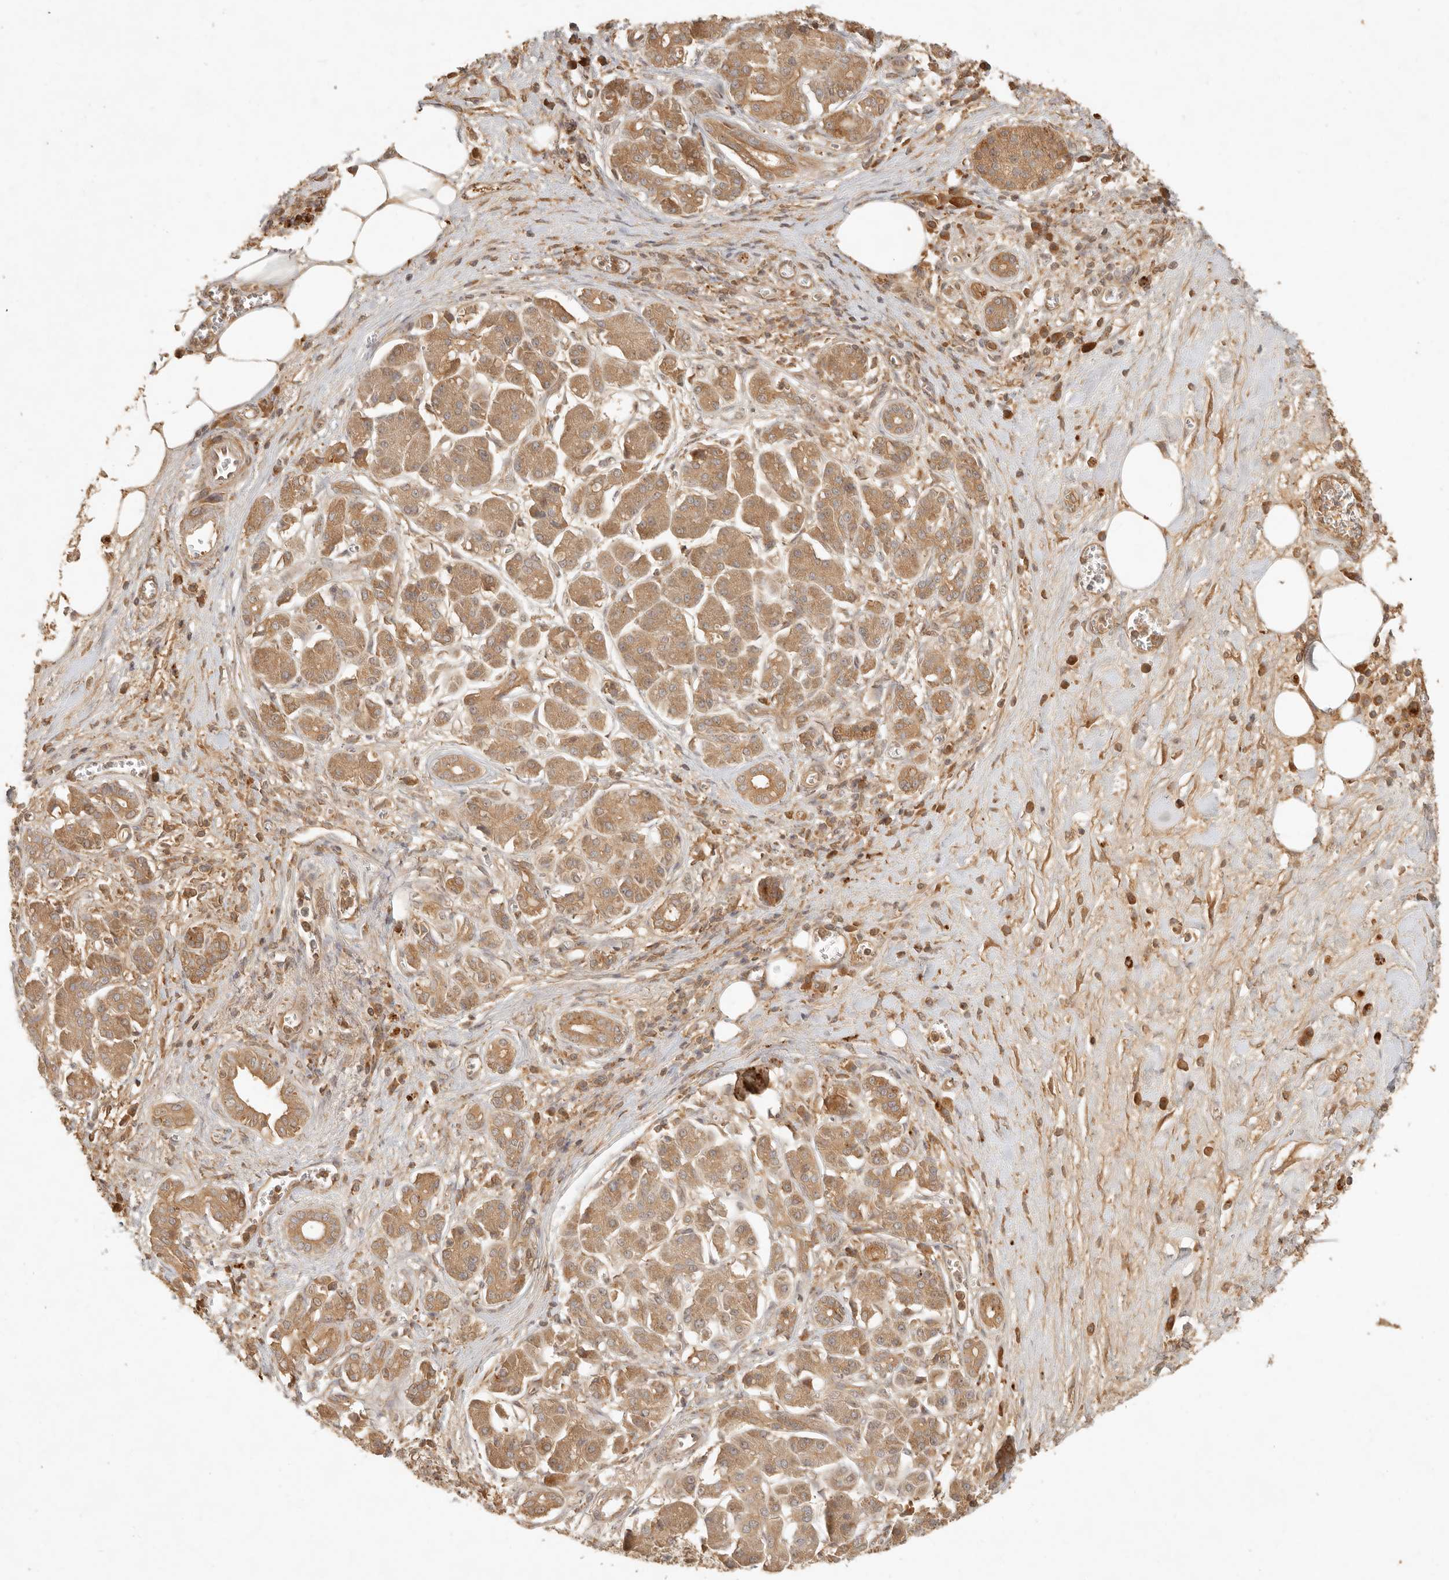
{"staining": {"intensity": "moderate", "quantity": ">75%", "location": "cytoplasmic/membranous"}, "tissue": "pancreatic cancer", "cell_type": "Tumor cells", "image_type": "cancer", "snomed": [{"axis": "morphology", "description": "Adenocarcinoma, NOS"}, {"axis": "topography", "description": "Pancreas"}], "caption": "Brown immunohistochemical staining in human pancreatic adenocarcinoma displays moderate cytoplasmic/membranous expression in approximately >75% of tumor cells.", "gene": "ANKRD61", "patient": {"sex": "male", "age": 78}}